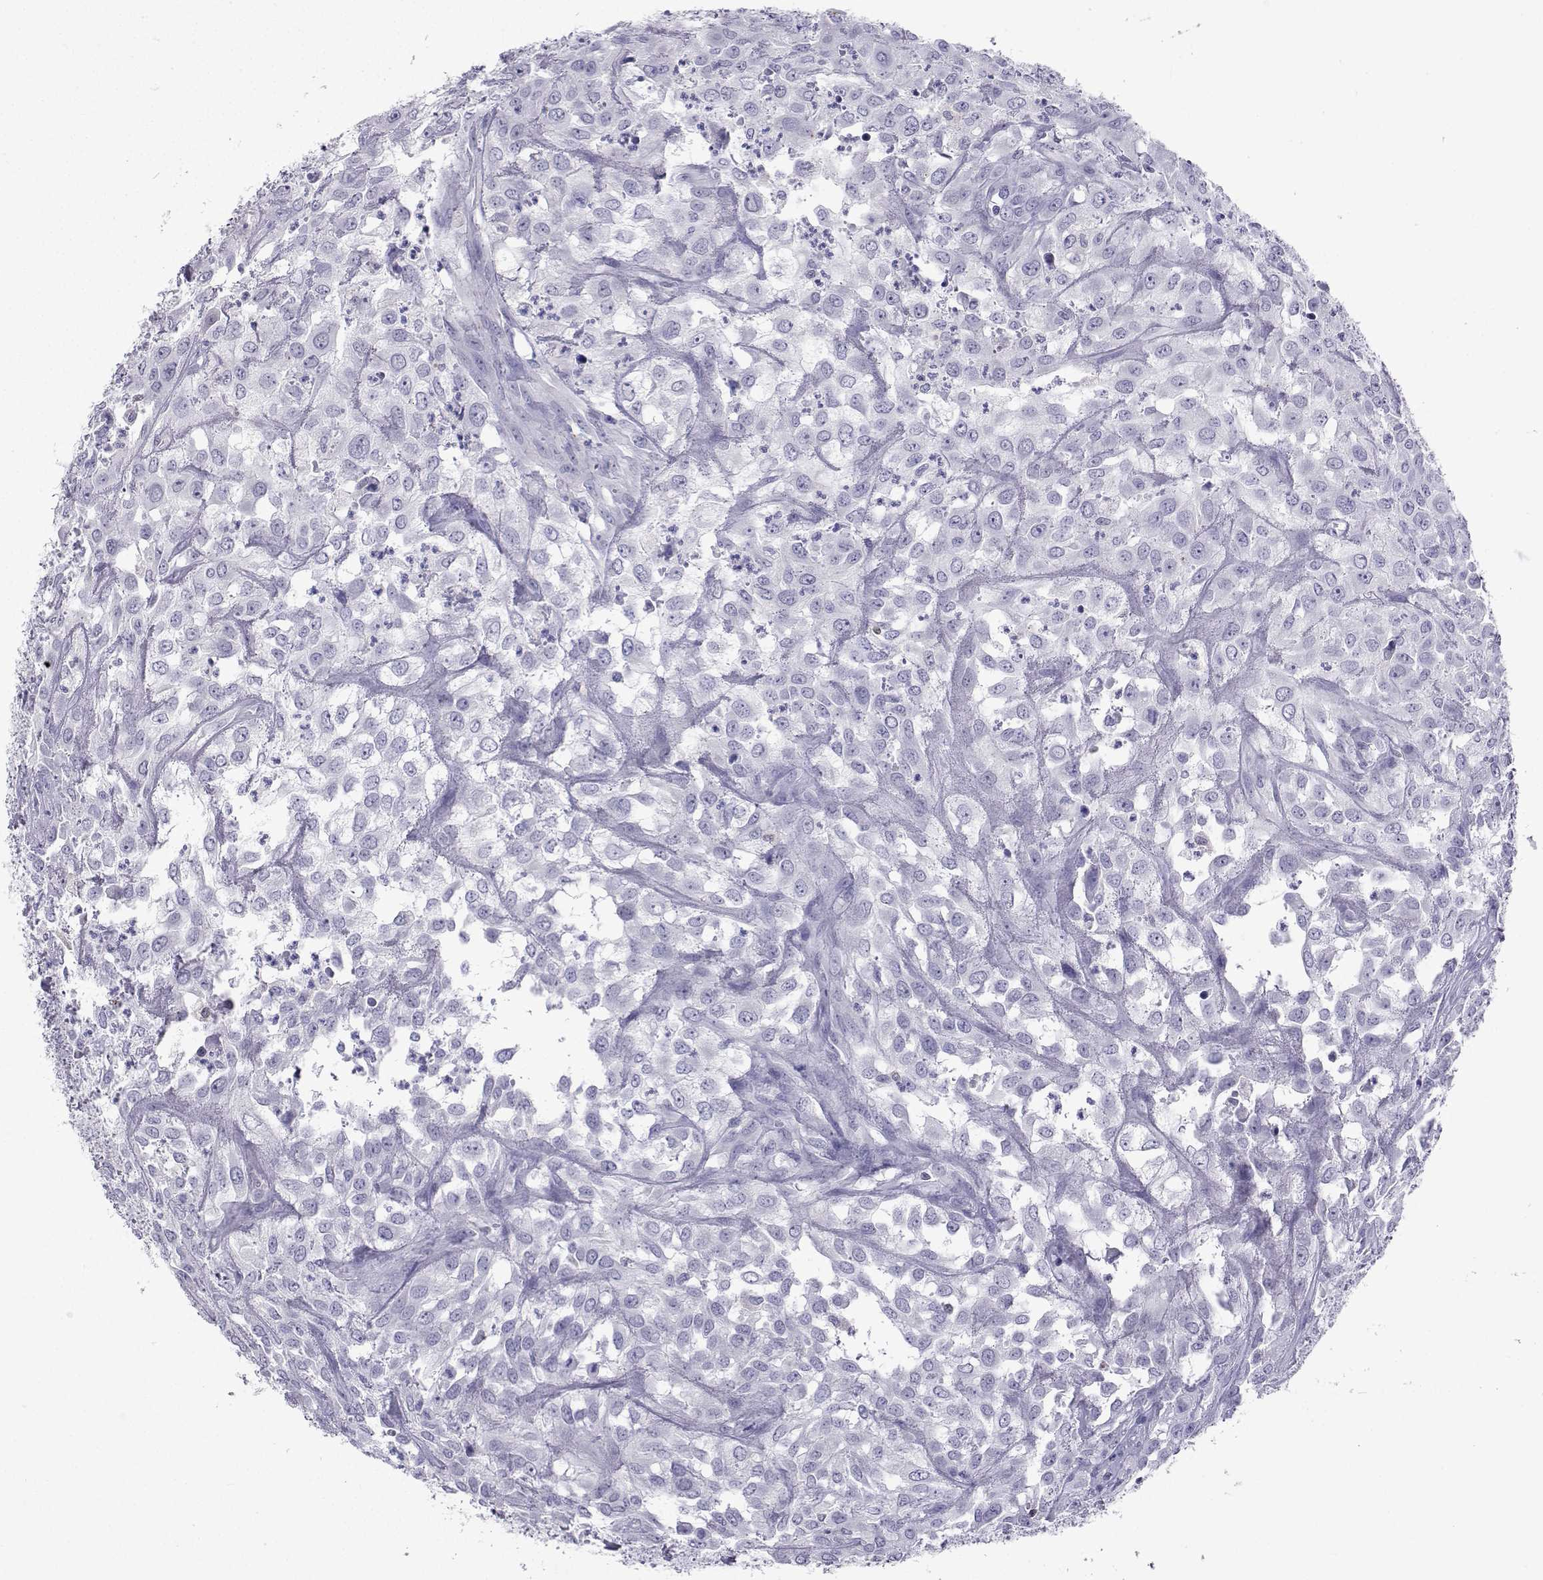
{"staining": {"intensity": "negative", "quantity": "none", "location": "none"}, "tissue": "urothelial cancer", "cell_type": "Tumor cells", "image_type": "cancer", "snomed": [{"axis": "morphology", "description": "Urothelial carcinoma, High grade"}, {"axis": "topography", "description": "Urinary bladder"}], "caption": "A high-resolution micrograph shows immunohistochemistry (IHC) staining of urothelial carcinoma (high-grade), which demonstrates no significant staining in tumor cells. (Stains: DAB immunohistochemistry (IHC) with hematoxylin counter stain, Microscopy: brightfield microscopy at high magnification).", "gene": "GALM", "patient": {"sex": "male", "age": 67}}